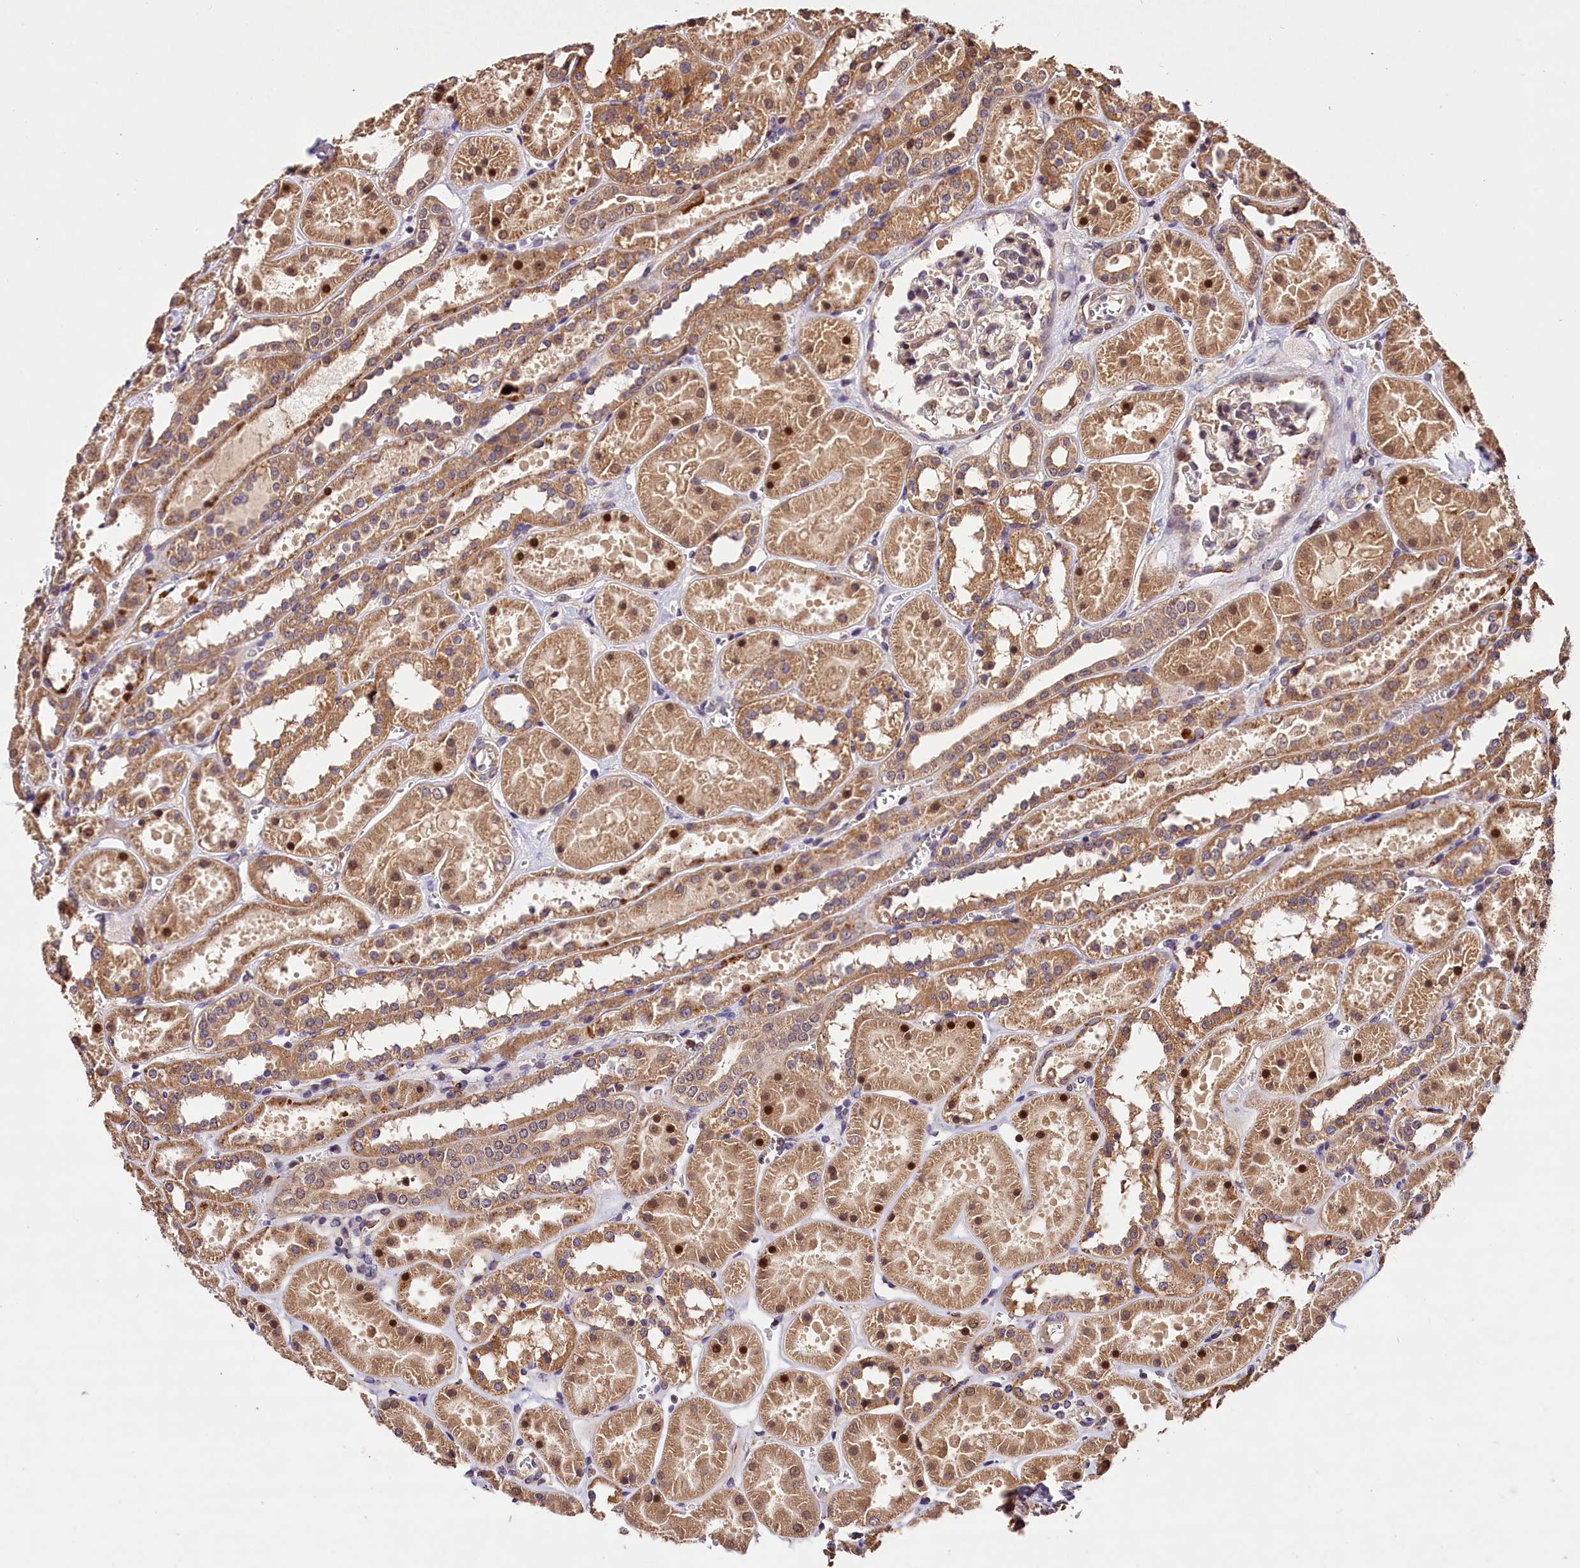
{"staining": {"intensity": "moderate", "quantity": "<25%", "location": "nuclear"}, "tissue": "kidney", "cell_type": "Cells in glomeruli", "image_type": "normal", "snomed": [{"axis": "morphology", "description": "Normal tissue, NOS"}, {"axis": "topography", "description": "Kidney"}], "caption": "Immunohistochemical staining of benign kidney demonstrates moderate nuclear protein positivity in about <25% of cells in glomeruli.", "gene": "KPTN", "patient": {"sex": "female", "age": 41}}